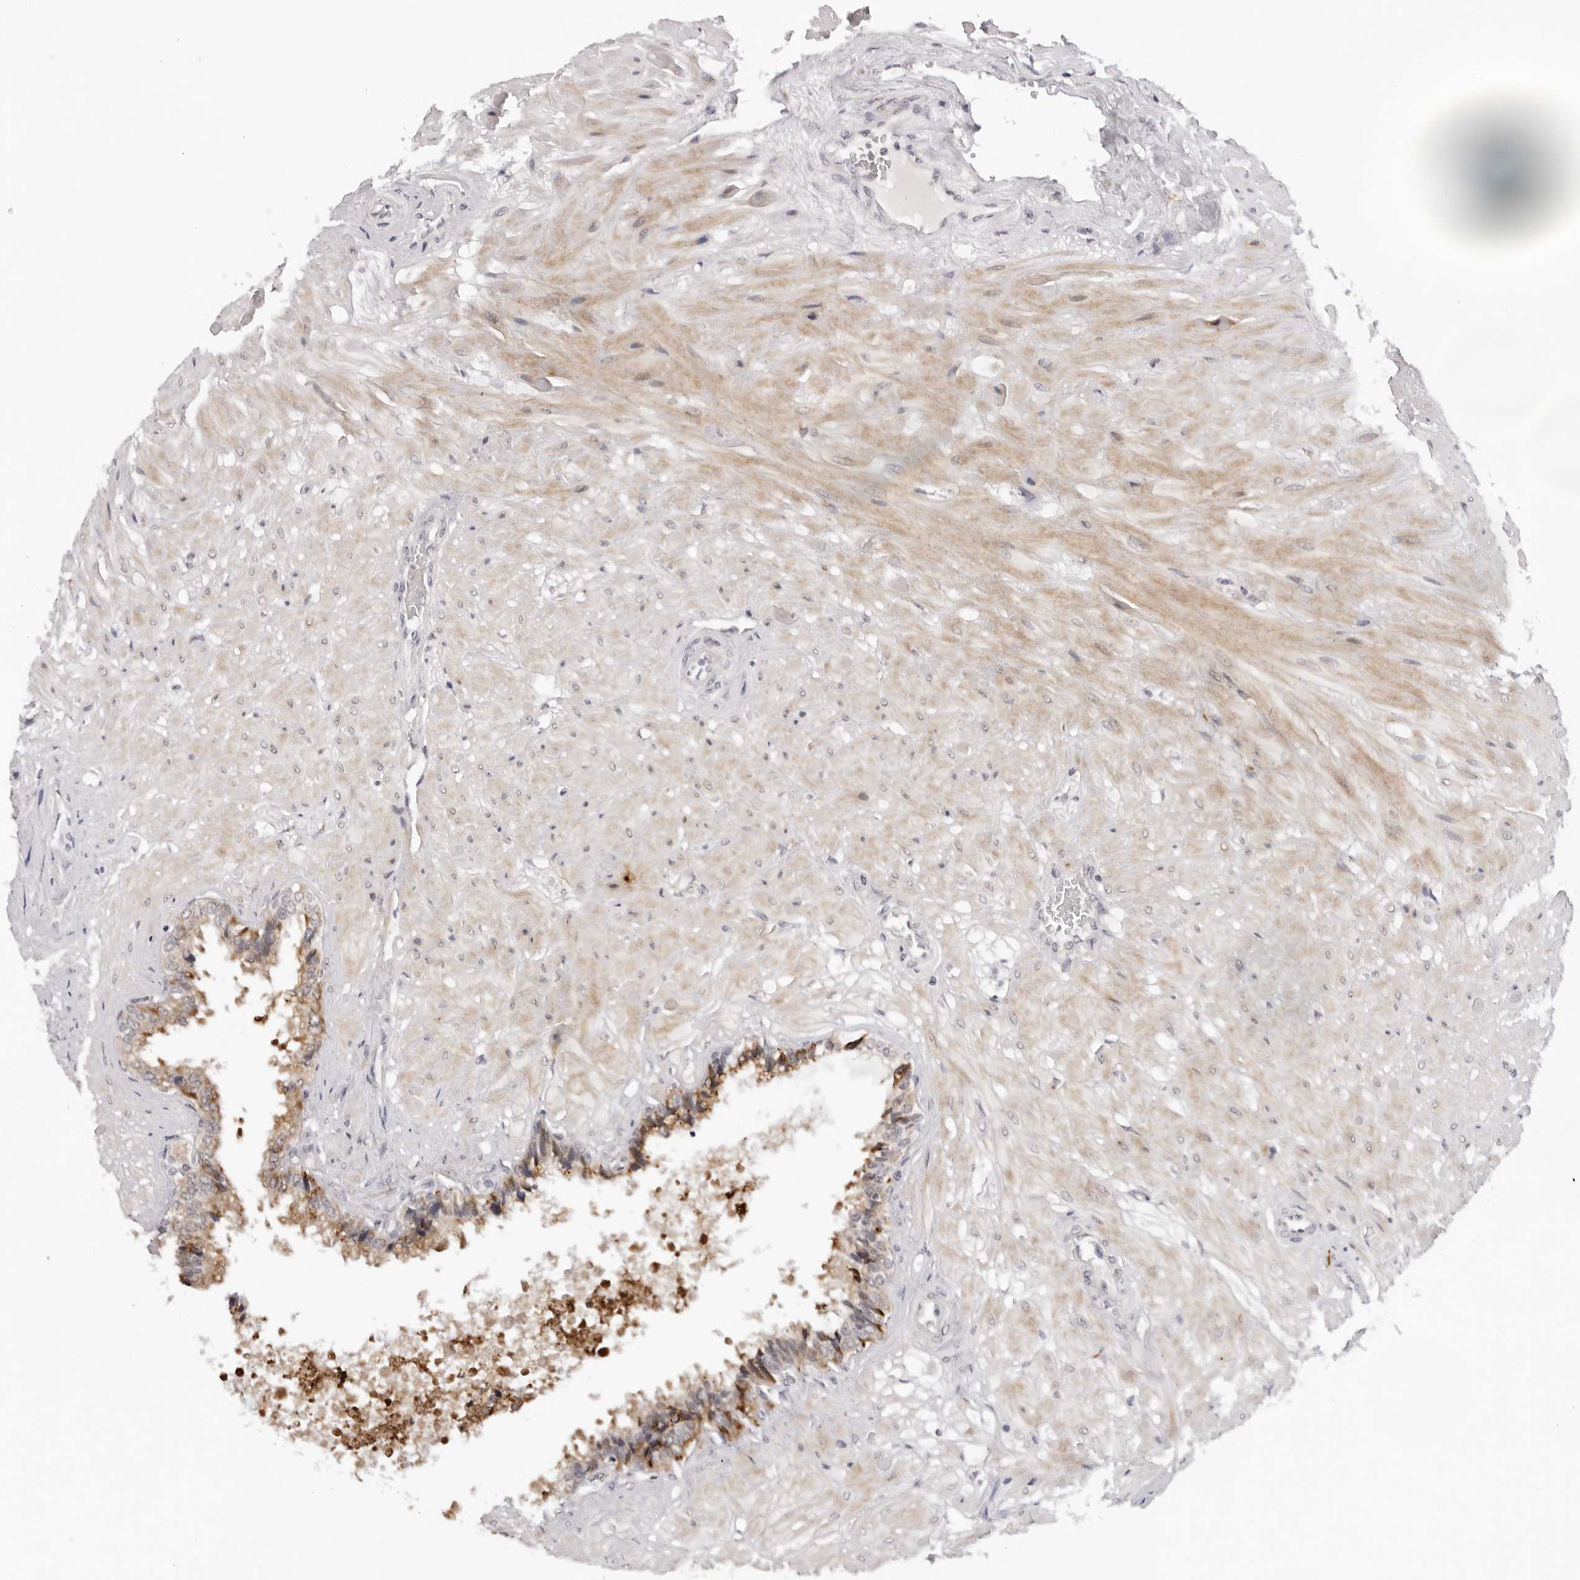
{"staining": {"intensity": "moderate", "quantity": "25%-75%", "location": "cytoplasmic/membranous"}, "tissue": "seminal vesicle", "cell_type": "Glandular cells", "image_type": "normal", "snomed": [{"axis": "morphology", "description": "Normal tissue, NOS"}, {"axis": "topography", "description": "Seminal veicle"}], "caption": "A medium amount of moderate cytoplasmic/membranous expression is seen in about 25%-75% of glandular cells in benign seminal vesicle.", "gene": "IL17RA", "patient": {"sex": "male", "age": 46}}